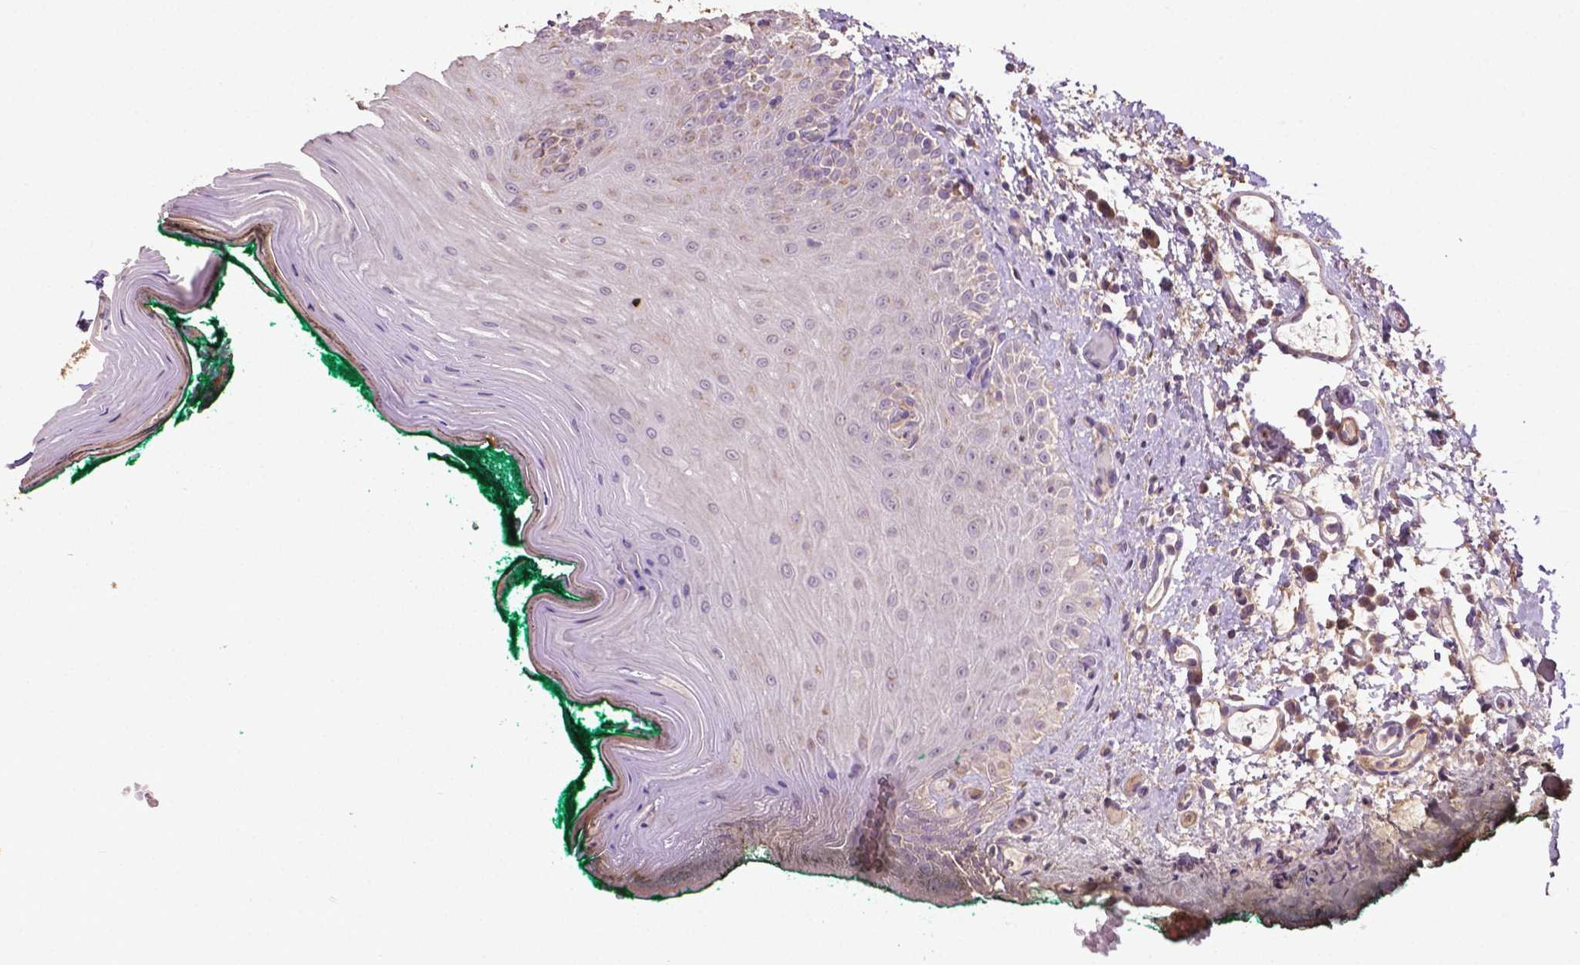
{"staining": {"intensity": "moderate", "quantity": "25%-75%", "location": "cytoplasmic/membranous,nuclear"}, "tissue": "oral mucosa", "cell_type": "Squamous epithelial cells", "image_type": "normal", "snomed": [{"axis": "morphology", "description": "Normal tissue, NOS"}, {"axis": "topography", "description": "Oral tissue"}], "caption": "High-magnification brightfield microscopy of unremarkable oral mucosa stained with DAB (brown) and counterstained with hematoxylin (blue). squamous epithelial cells exhibit moderate cytoplasmic/membranous,nuclear positivity is appreciated in approximately25%-75% of cells. The staining was performed using DAB (3,3'-diaminobenzidine) to visualize the protein expression in brown, while the nuclei were stained in blue with hematoxylin (Magnification: 20x).", "gene": "LRR1", "patient": {"sex": "female", "age": 83}}